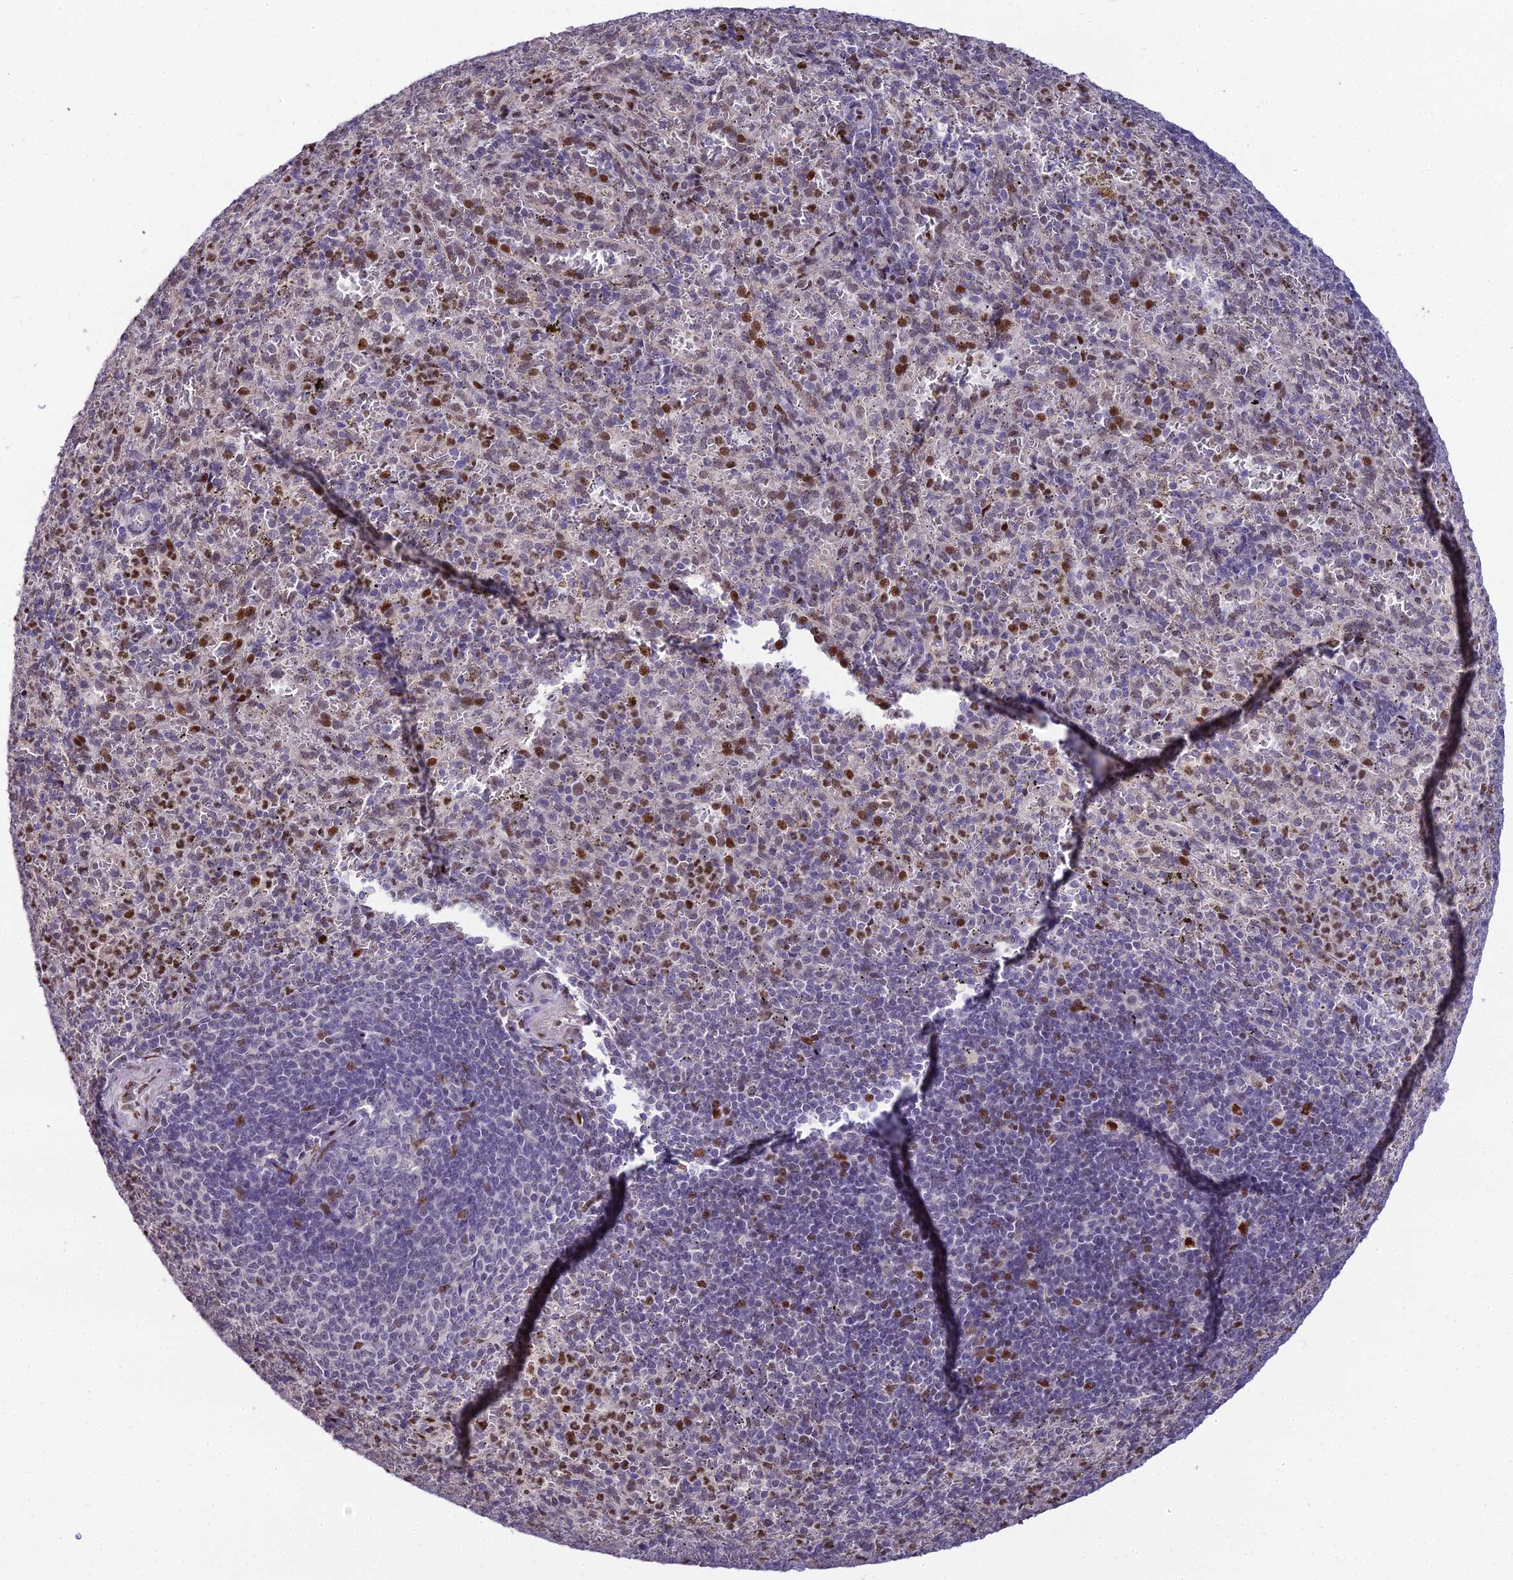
{"staining": {"intensity": "moderate", "quantity": "<25%", "location": "nuclear"}, "tissue": "spleen", "cell_type": "Cells in red pulp", "image_type": "normal", "snomed": [{"axis": "morphology", "description": "Normal tissue, NOS"}, {"axis": "topography", "description": "Spleen"}], "caption": "The immunohistochemical stain labels moderate nuclear expression in cells in red pulp of benign spleen. The staining was performed using DAB (3,3'-diaminobenzidine), with brown indicating positive protein expression. Nuclei are stained blue with hematoxylin.", "gene": "ZNF707", "patient": {"sex": "female", "age": 21}}